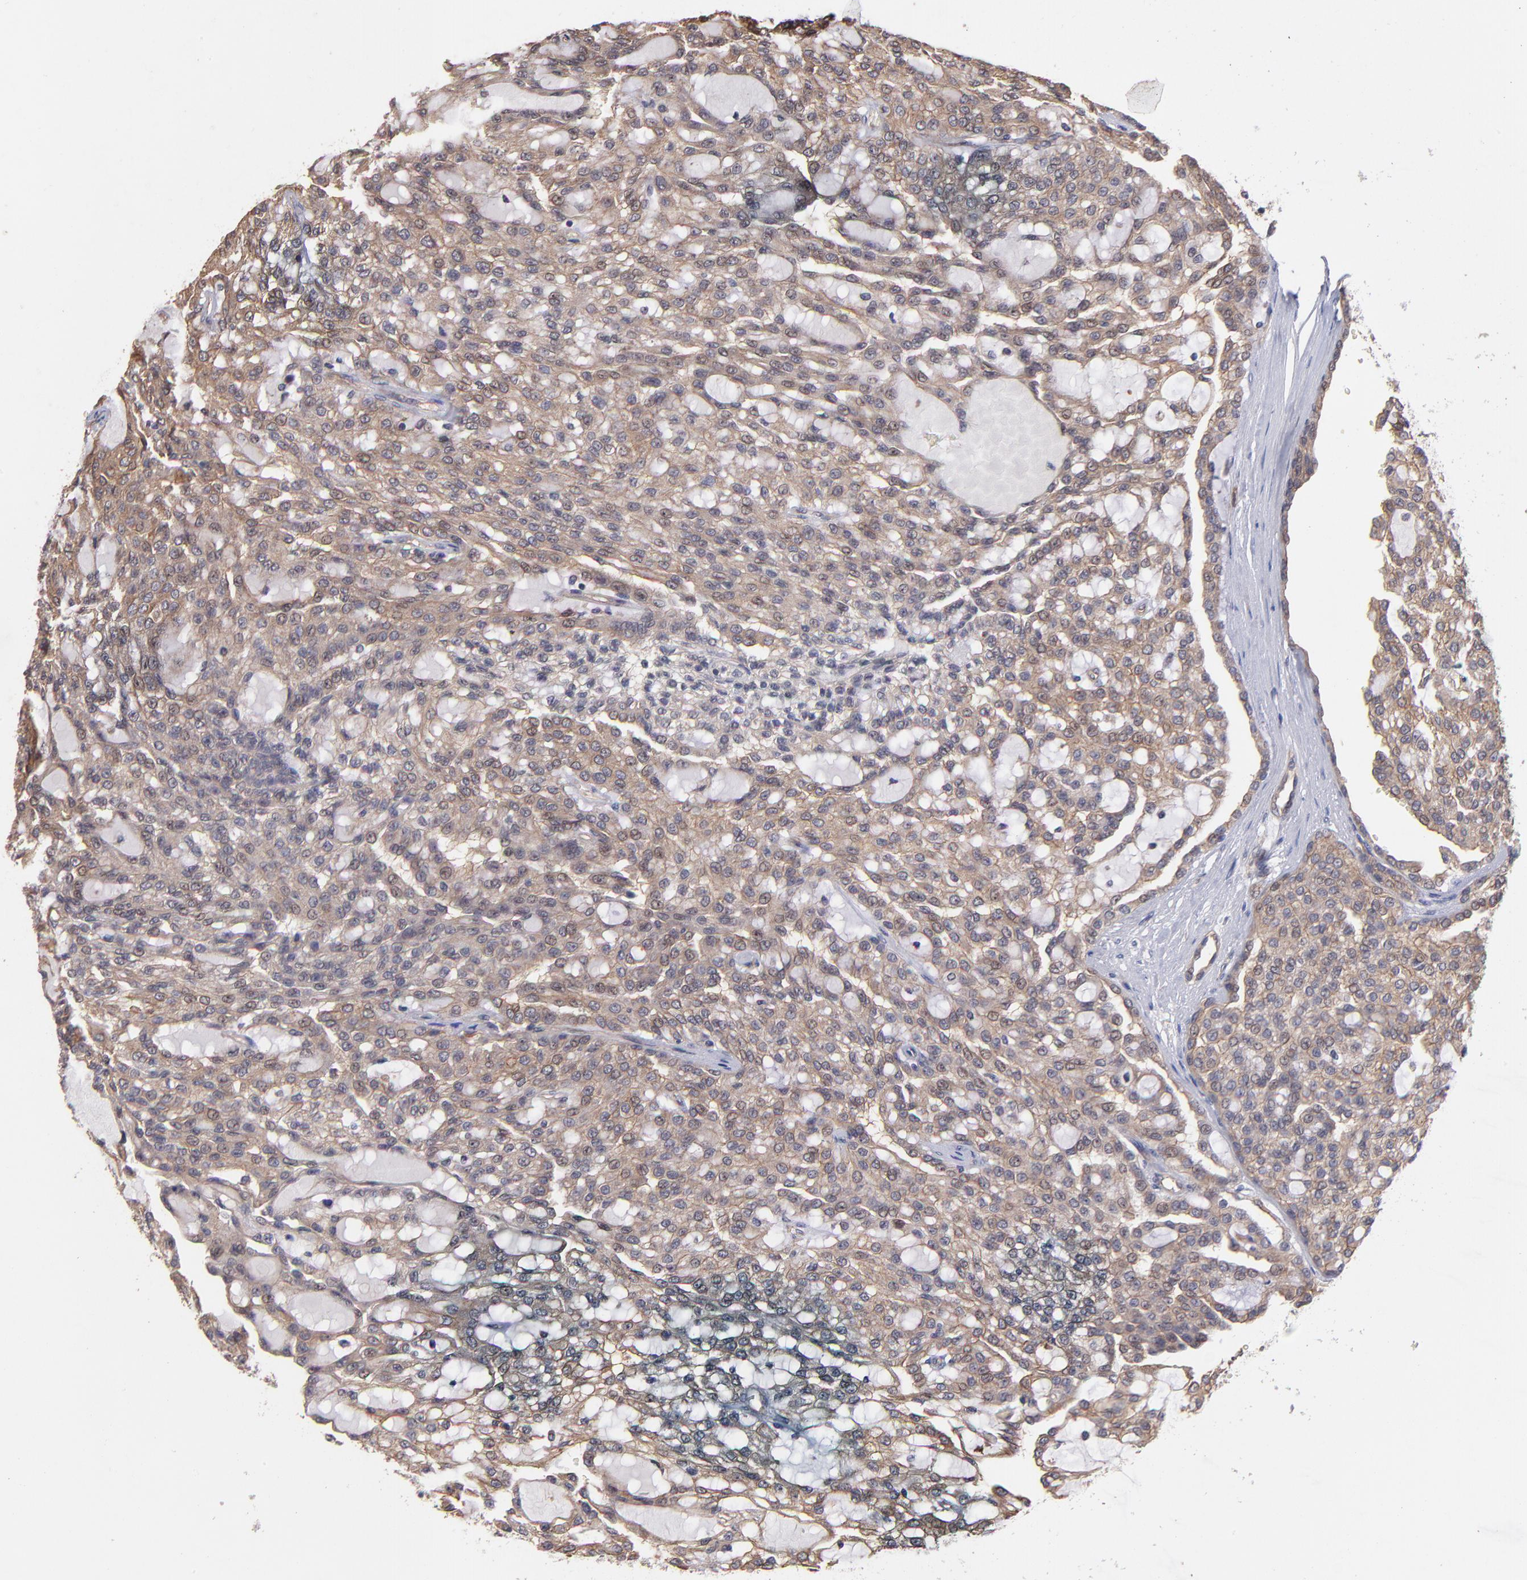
{"staining": {"intensity": "moderate", "quantity": ">75%", "location": "cytoplasmic/membranous,nuclear"}, "tissue": "renal cancer", "cell_type": "Tumor cells", "image_type": "cancer", "snomed": [{"axis": "morphology", "description": "Adenocarcinoma, NOS"}, {"axis": "topography", "description": "Kidney"}], "caption": "Human adenocarcinoma (renal) stained for a protein (brown) shows moderate cytoplasmic/membranous and nuclear positive expression in approximately >75% of tumor cells.", "gene": "STAP2", "patient": {"sex": "male", "age": 63}}